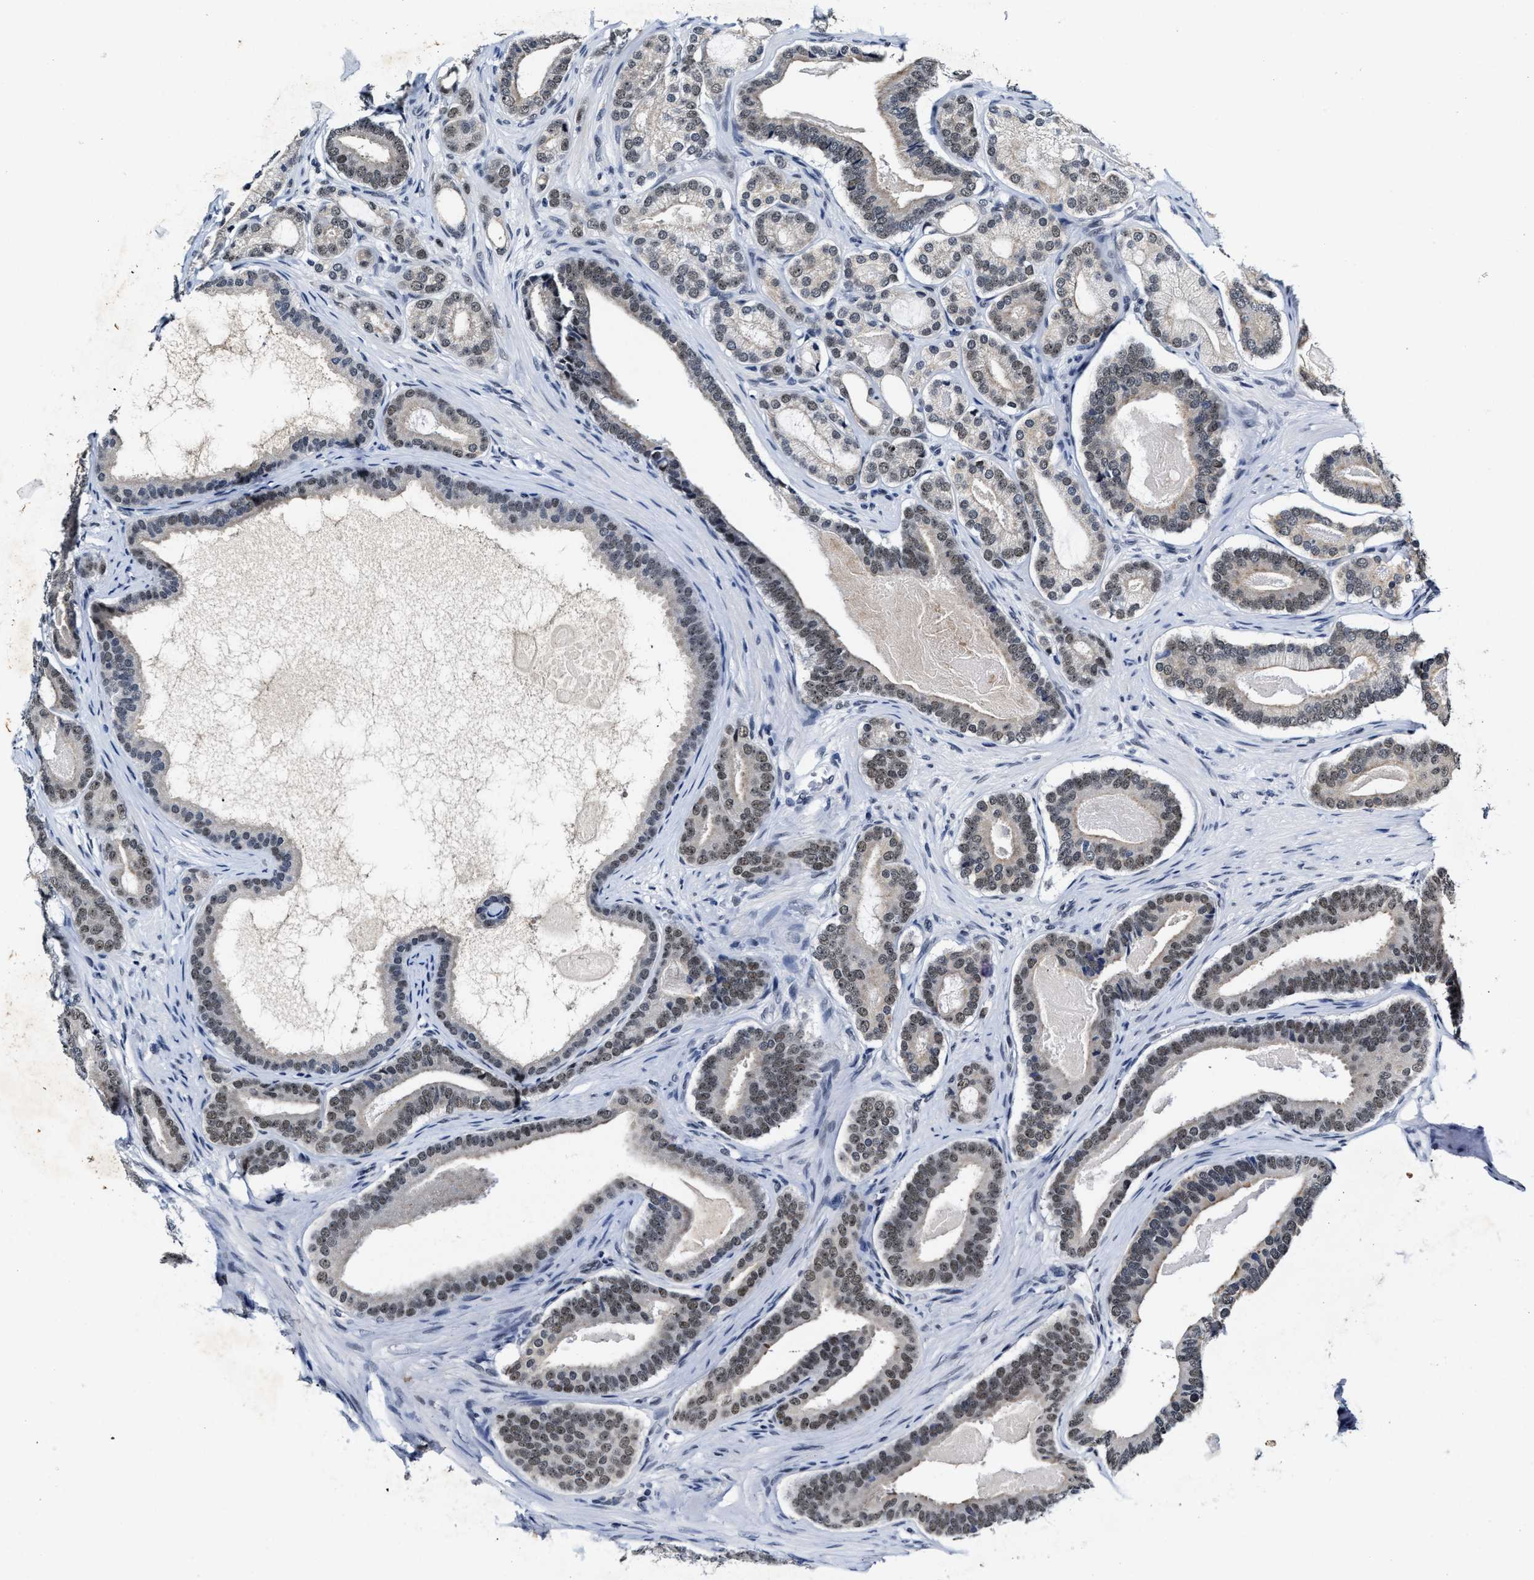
{"staining": {"intensity": "moderate", "quantity": "25%-75%", "location": "nuclear"}, "tissue": "prostate cancer", "cell_type": "Tumor cells", "image_type": "cancer", "snomed": [{"axis": "morphology", "description": "Adenocarcinoma, High grade"}, {"axis": "topography", "description": "Prostate"}], "caption": "The photomicrograph reveals staining of prostate cancer, revealing moderate nuclear protein positivity (brown color) within tumor cells.", "gene": "INIP", "patient": {"sex": "male", "age": 60}}